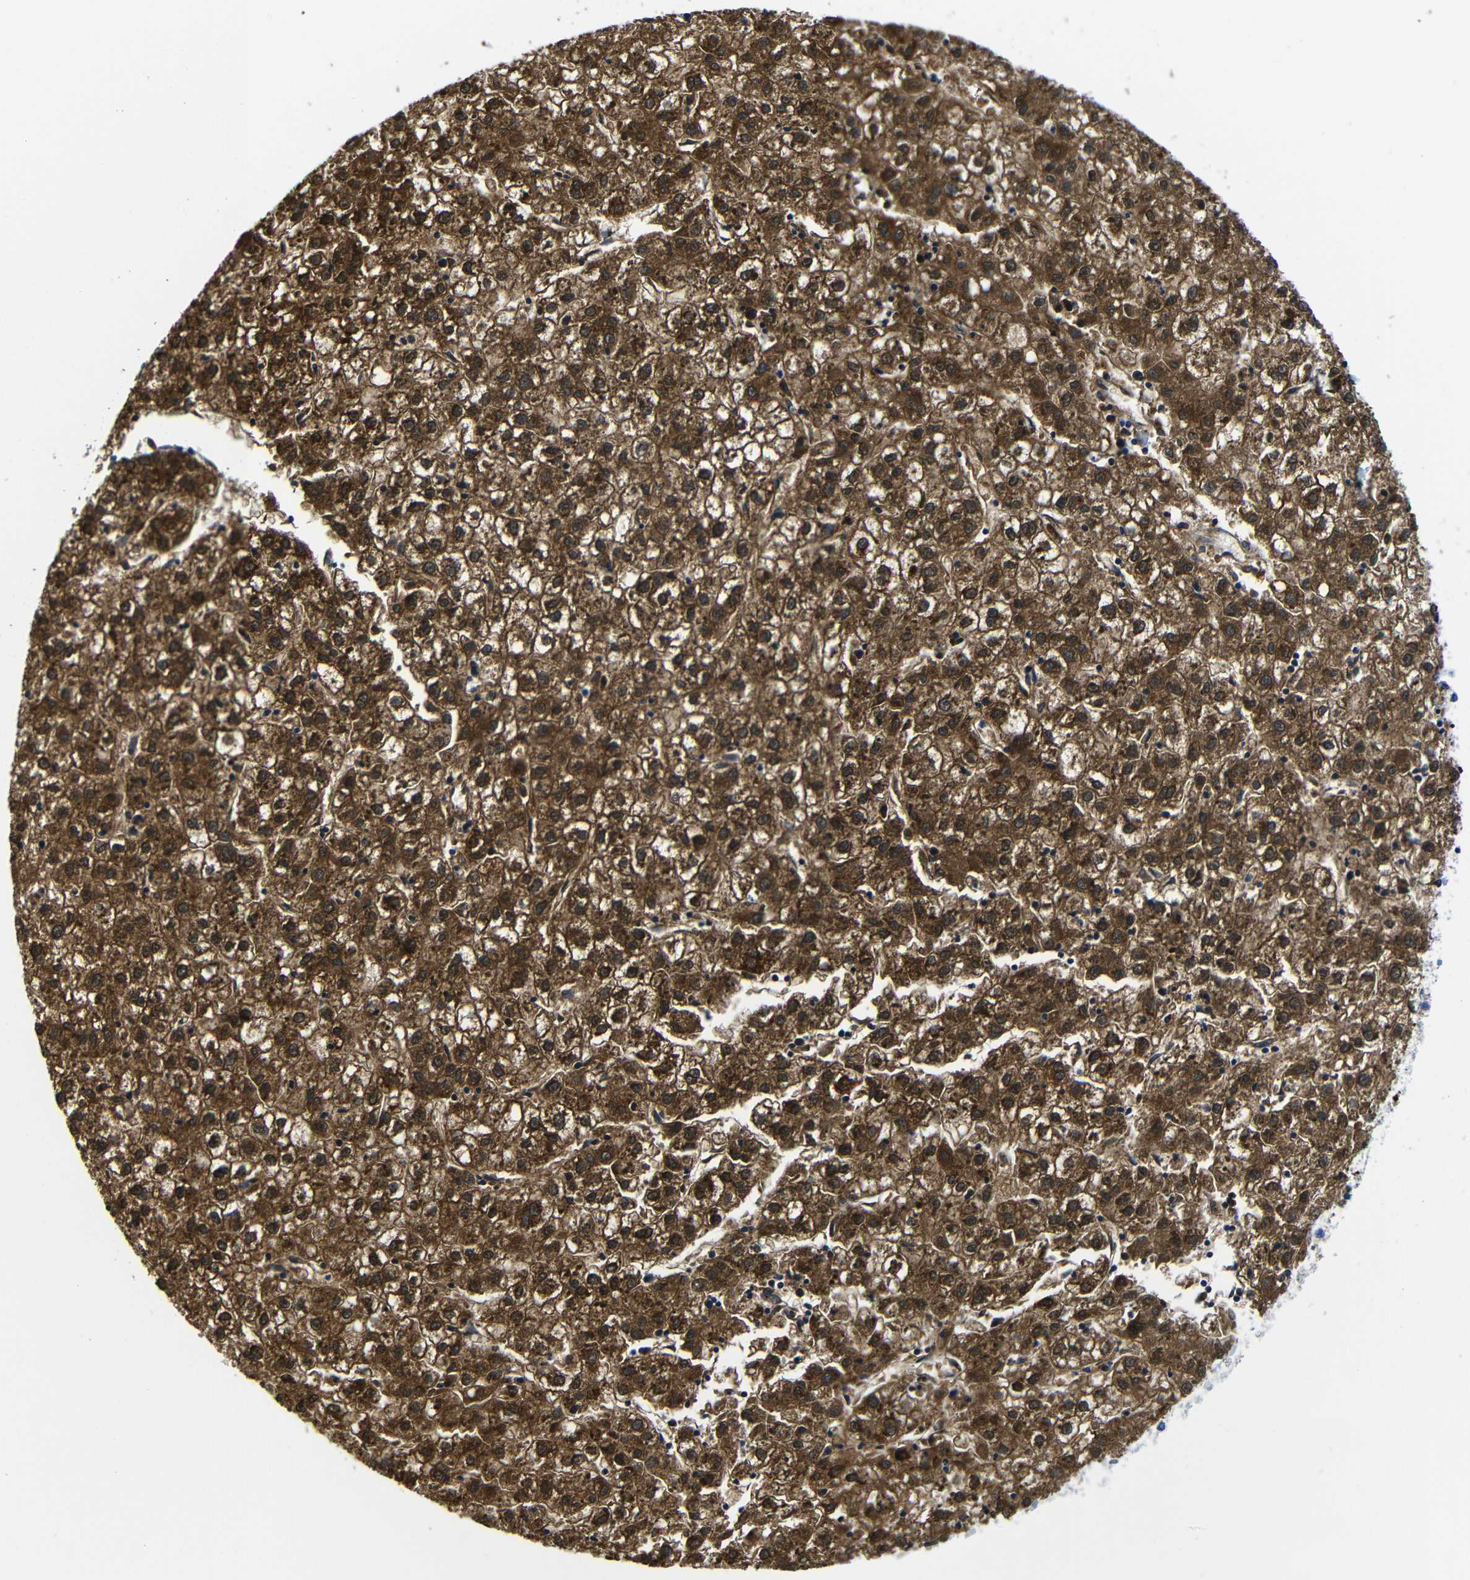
{"staining": {"intensity": "strong", "quantity": ">75%", "location": "cytoplasmic/membranous"}, "tissue": "liver cancer", "cell_type": "Tumor cells", "image_type": "cancer", "snomed": [{"axis": "morphology", "description": "Carcinoma, Hepatocellular, NOS"}, {"axis": "topography", "description": "Liver"}], "caption": "Hepatocellular carcinoma (liver) was stained to show a protein in brown. There is high levels of strong cytoplasmic/membranous expression in approximately >75% of tumor cells.", "gene": "GIMAP2", "patient": {"sex": "male", "age": 72}}